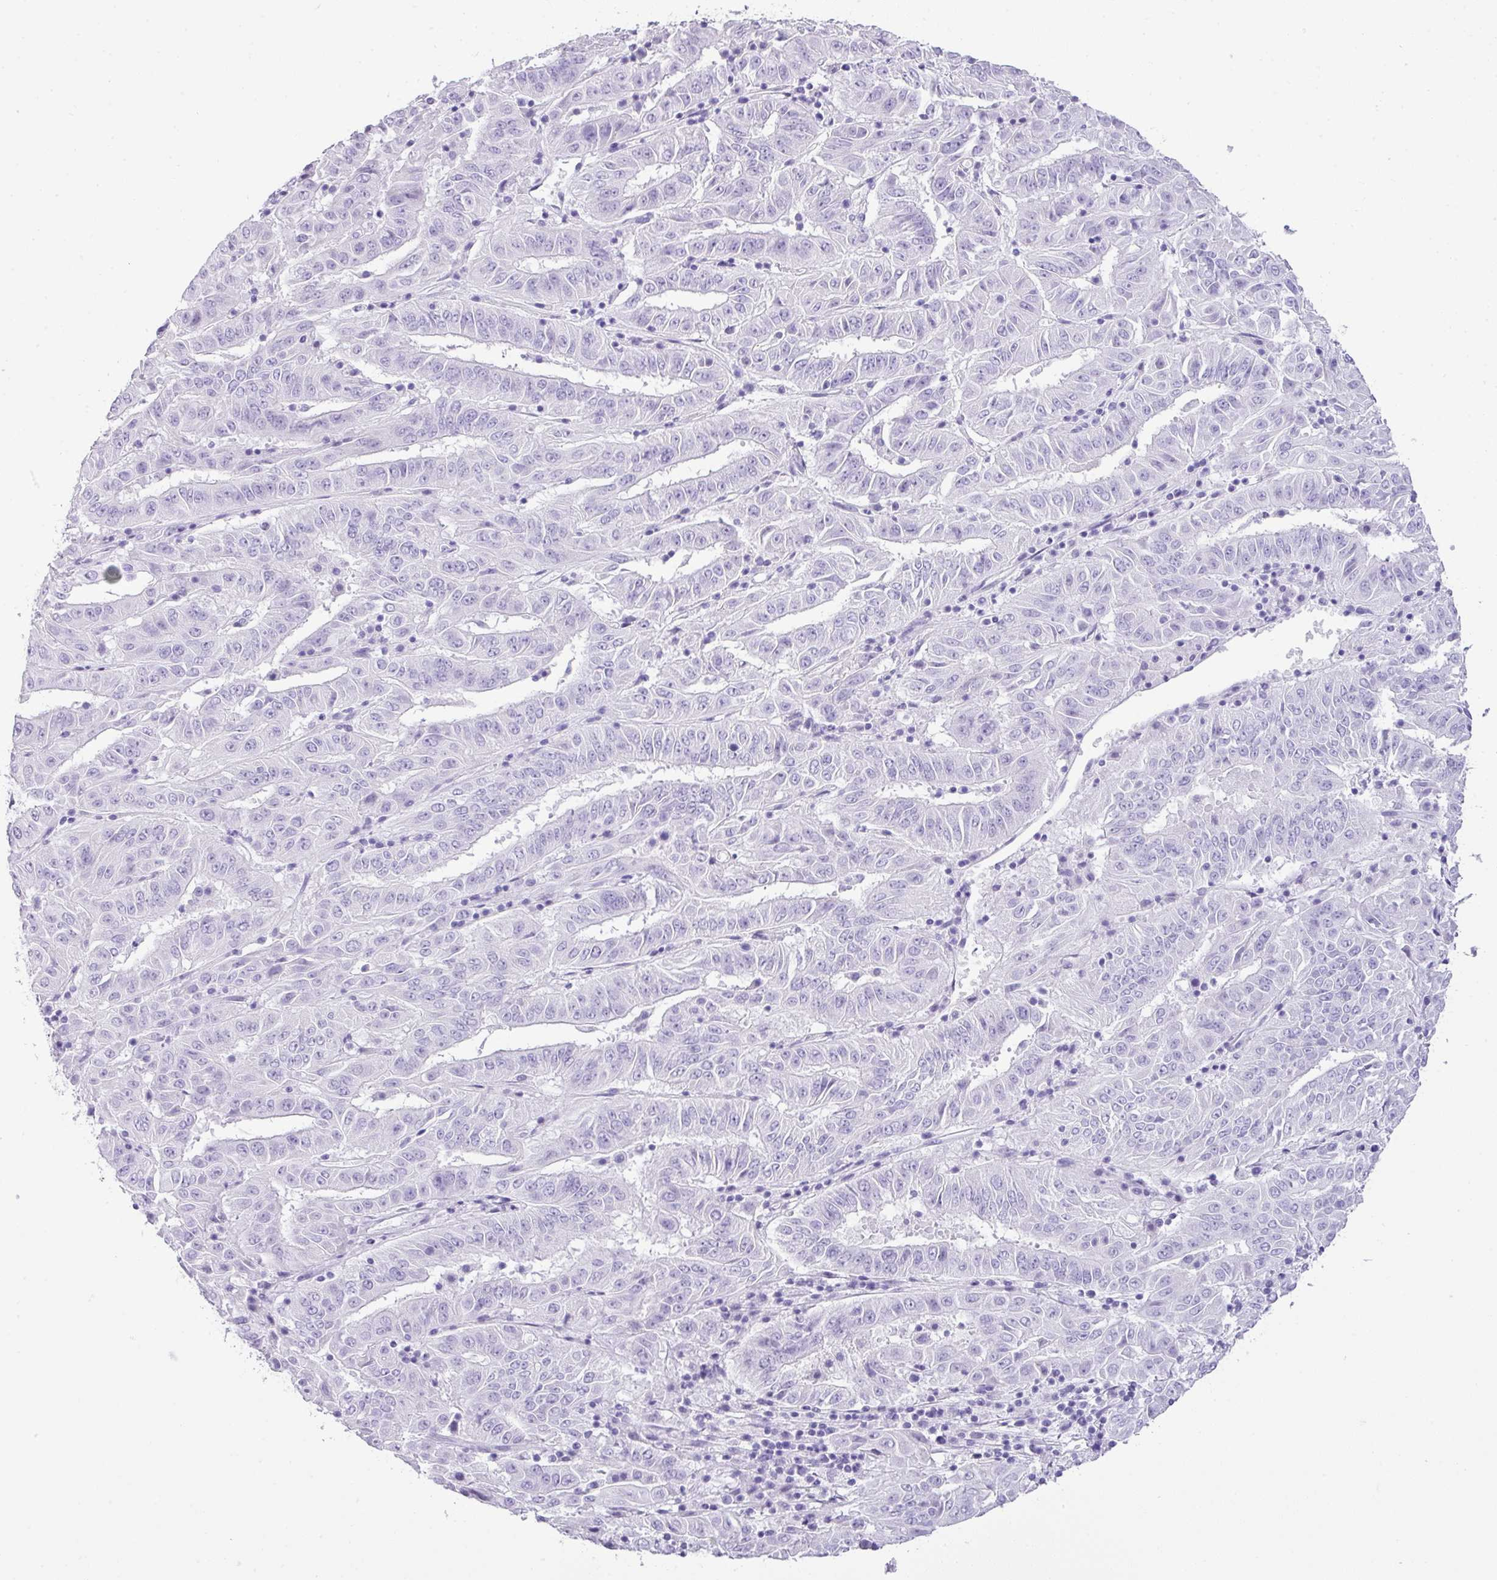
{"staining": {"intensity": "negative", "quantity": "none", "location": "none"}, "tissue": "pancreatic cancer", "cell_type": "Tumor cells", "image_type": "cancer", "snomed": [{"axis": "morphology", "description": "Adenocarcinoma, NOS"}, {"axis": "topography", "description": "Pancreas"}], "caption": "DAB (3,3'-diaminobenzidine) immunohistochemical staining of human pancreatic cancer demonstrates no significant staining in tumor cells.", "gene": "TNP1", "patient": {"sex": "male", "age": 63}}